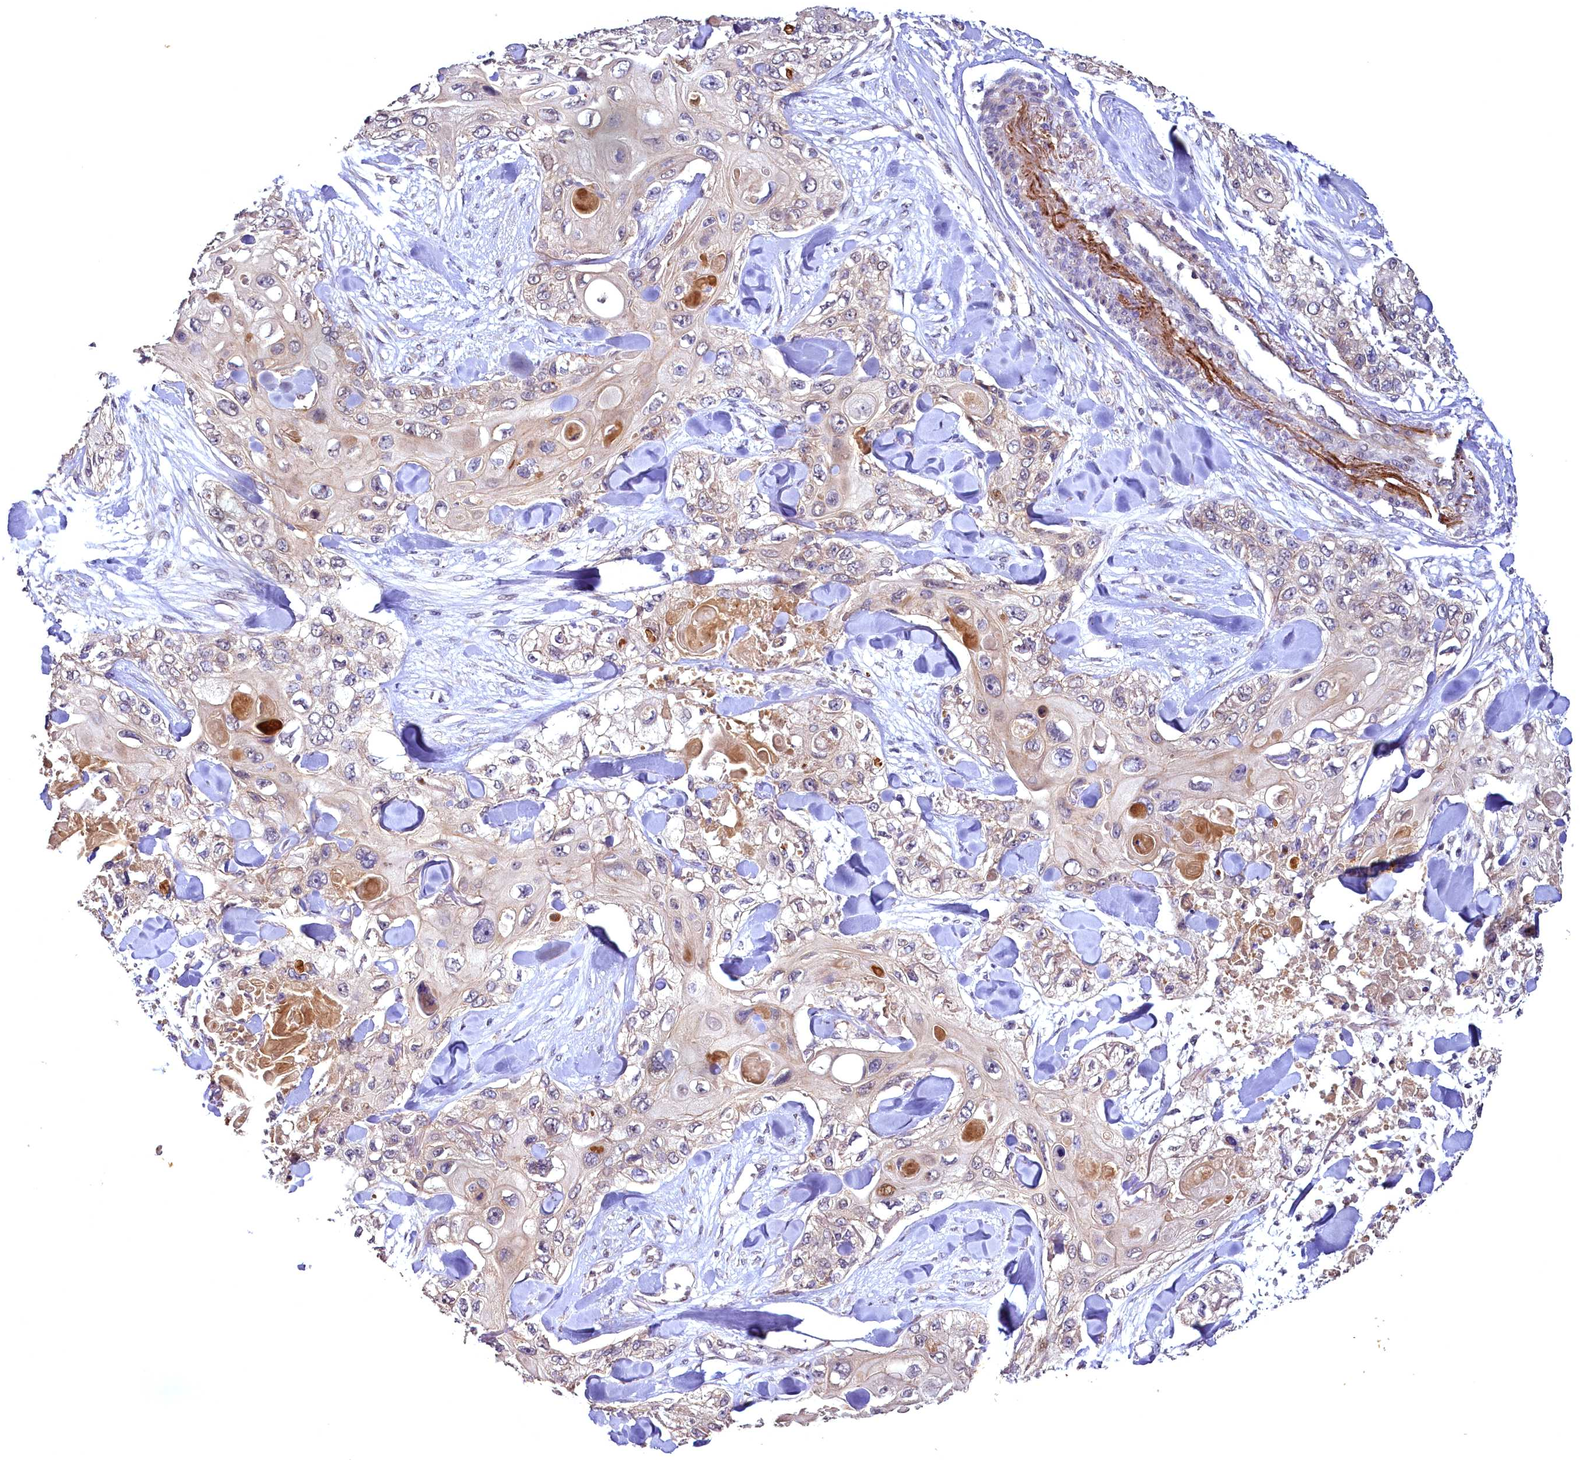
{"staining": {"intensity": "negative", "quantity": "none", "location": "none"}, "tissue": "skin cancer", "cell_type": "Tumor cells", "image_type": "cancer", "snomed": [{"axis": "morphology", "description": "Normal tissue, NOS"}, {"axis": "morphology", "description": "Squamous cell carcinoma, NOS"}, {"axis": "topography", "description": "Skin"}], "caption": "Tumor cells are negative for brown protein staining in skin squamous cell carcinoma.", "gene": "TMEM39A", "patient": {"sex": "male", "age": 72}}